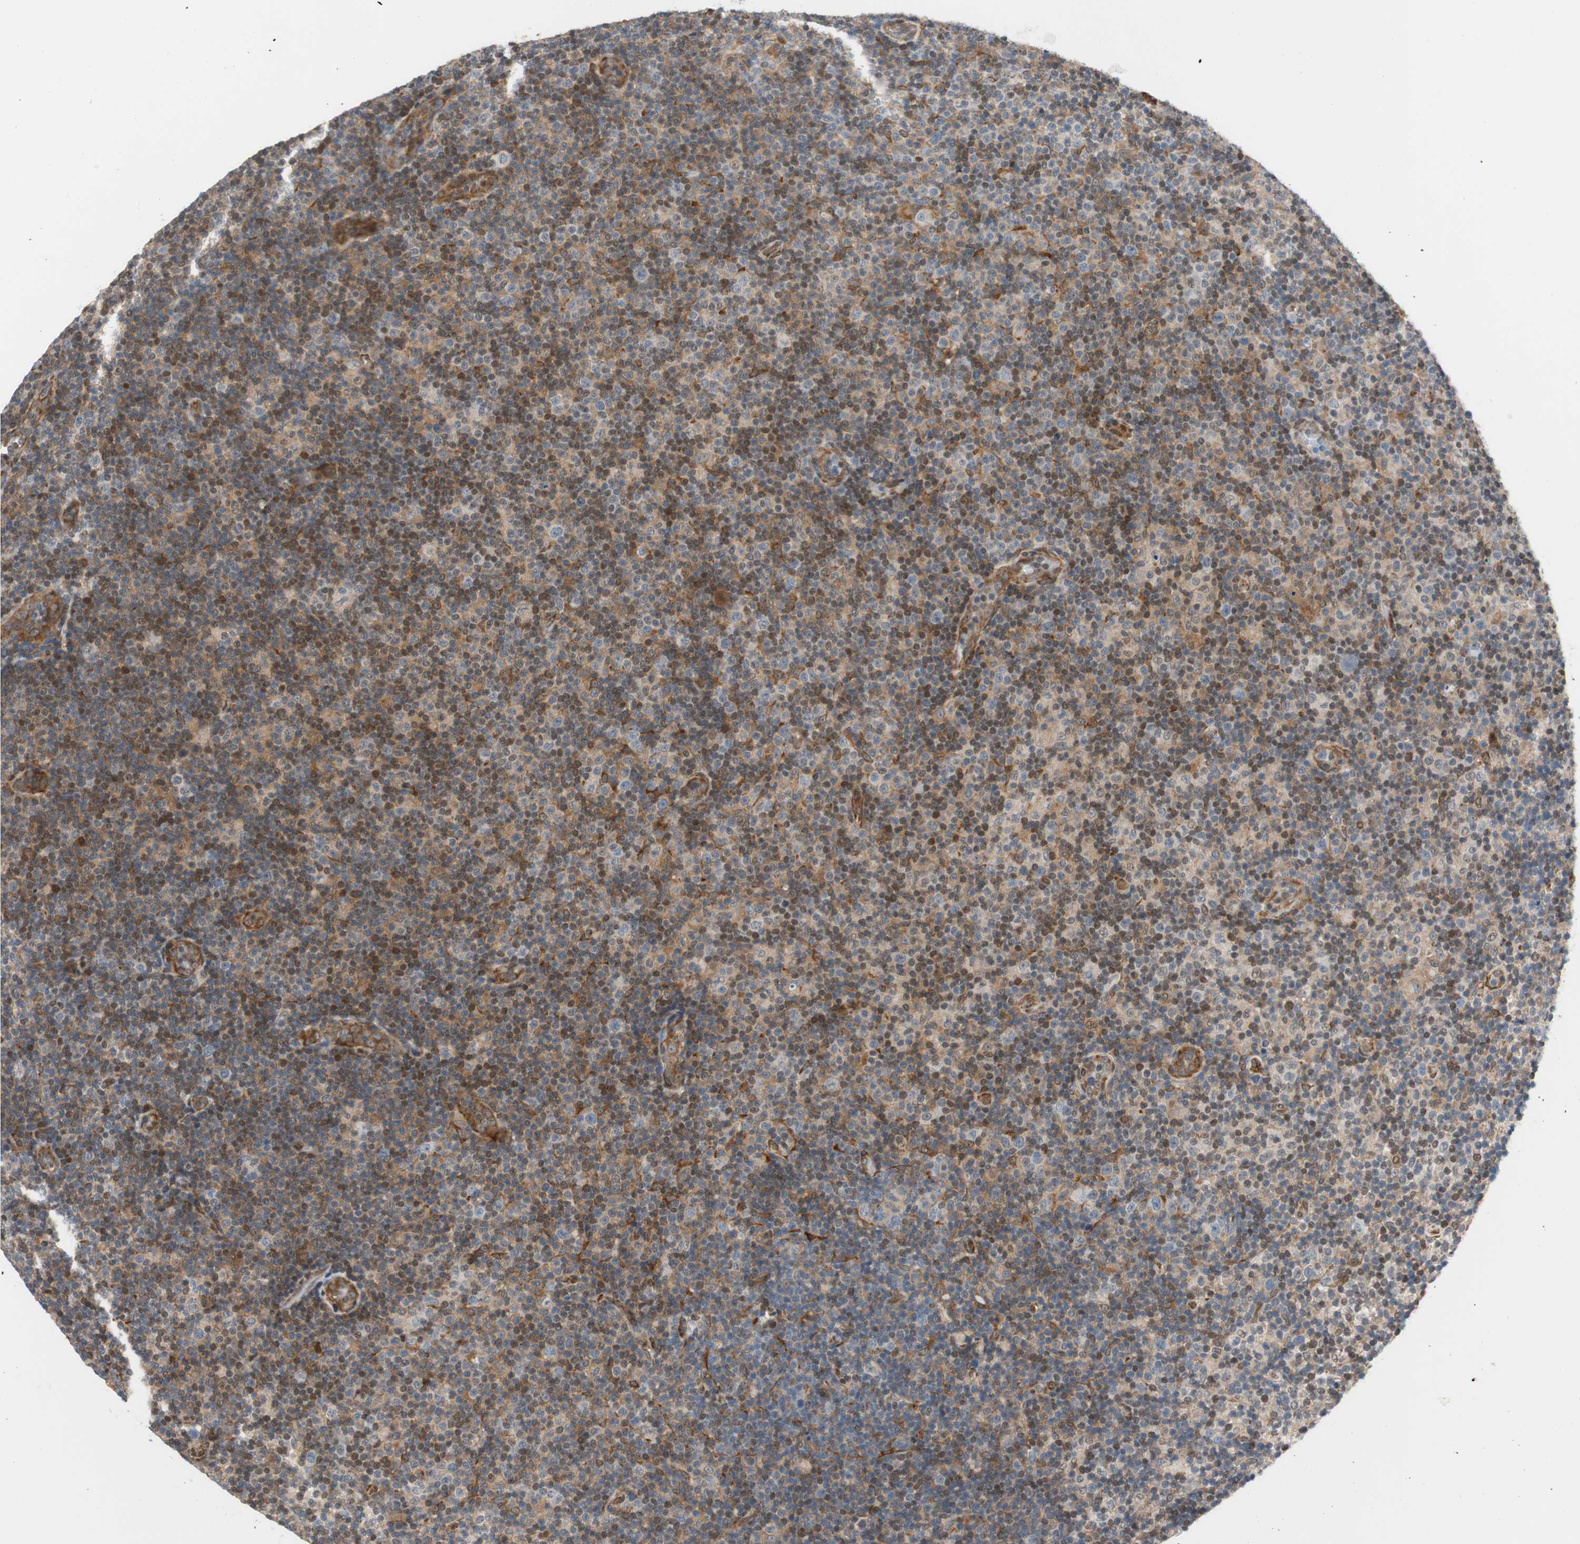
{"staining": {"intensity": "moderate", "quantity": "25%-75%", "location": "cytoplasmic/membranous"}, "tissue": "lymphoma", "cell_type": "Tumor cells", "image_type": "cancer", "snomed": [{"axis": "morphology", "description": "Malignant lymphoma, non-Hodgkin's type, Low grade"}, {"axis": "topography", "description": "Lymph node"}], "caption": "IHC micrograph of neoplastic tissue: lymphoma stained using immunohistochemistry (IHC) exhibits medium levels of moderate protein expression localized specifically in the cytoplasmic/membranous of tumor cells, appearing as a cytoplasmic/membranous brown color.", "gene": "ZNF512B", "patient": {"sex": "male", "age": 83}}